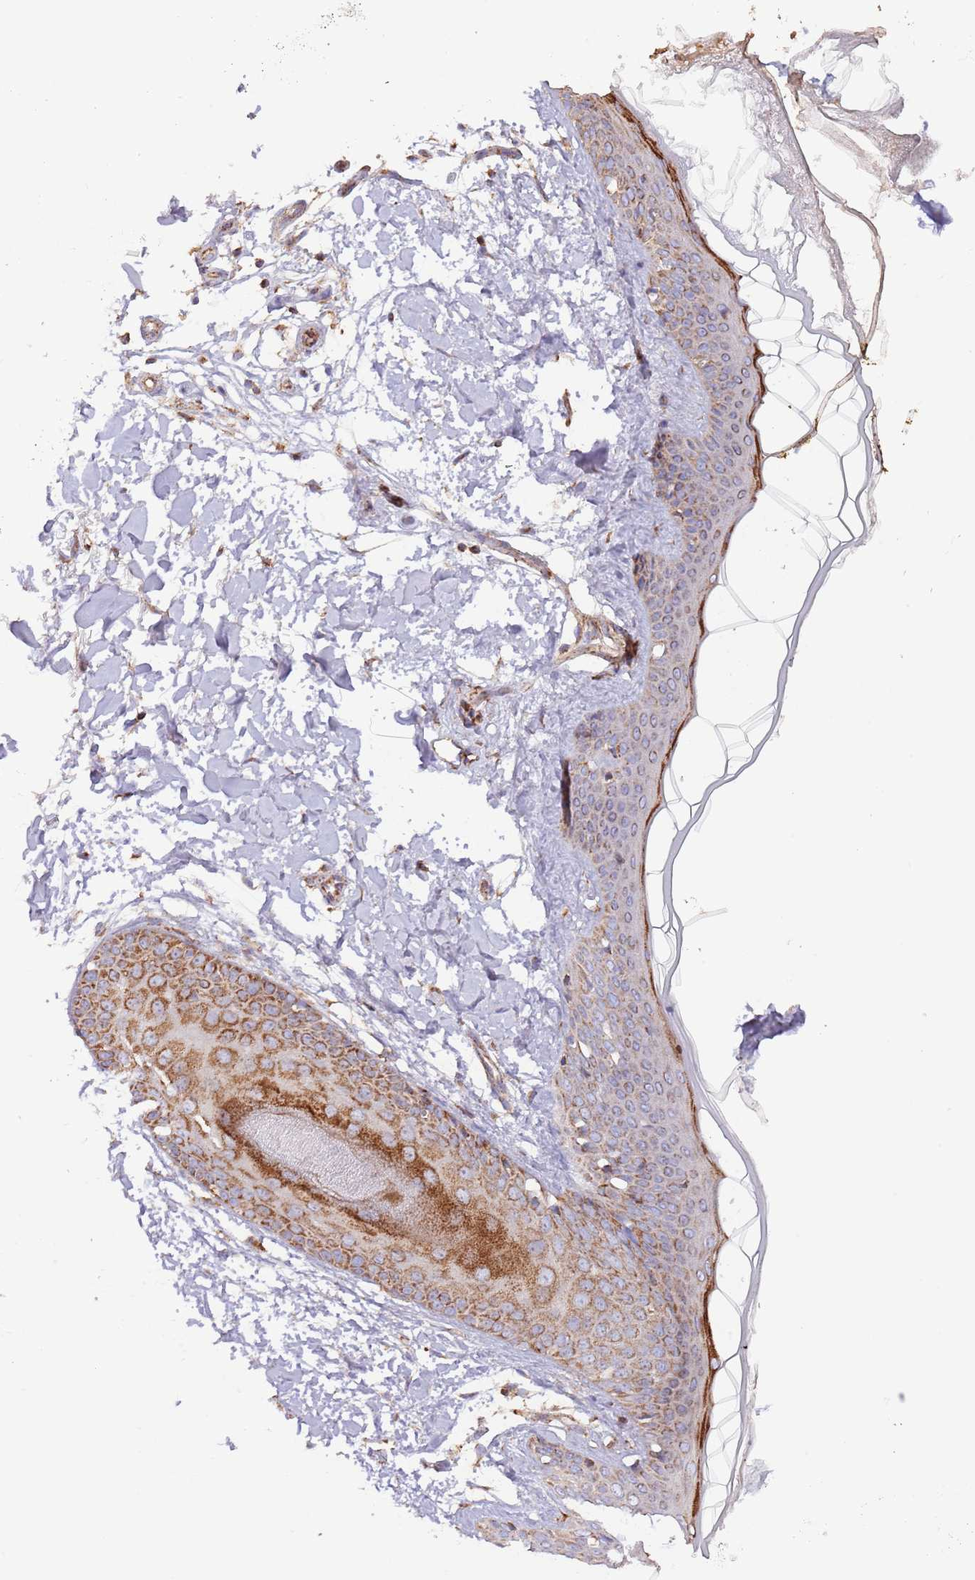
{"staining": {"intensity": "moderate", "quantity": ">75%", "location": "cytoplasmic/membranous"}, "tissue": "skin", "cell_type": "Fibroblasts", "image_type": "normal", "snomed": [{"axis": "morphology", "description": "Normal tissue, NOS"}, {"axis": "topography", "description": "Skin"}], "caption": "Immunohistochemical staining of unremarkable human skin exhibits >75% levels of moderate cytoplasmic/membranous protein staining in approximately >75% of fibroblasts. Immunohistochemistry (ihc) stains the protein in brown and the nuclei are stained blue.", "gene": "DNAJA3", "patient": {"sex": "female", "age": 34}}